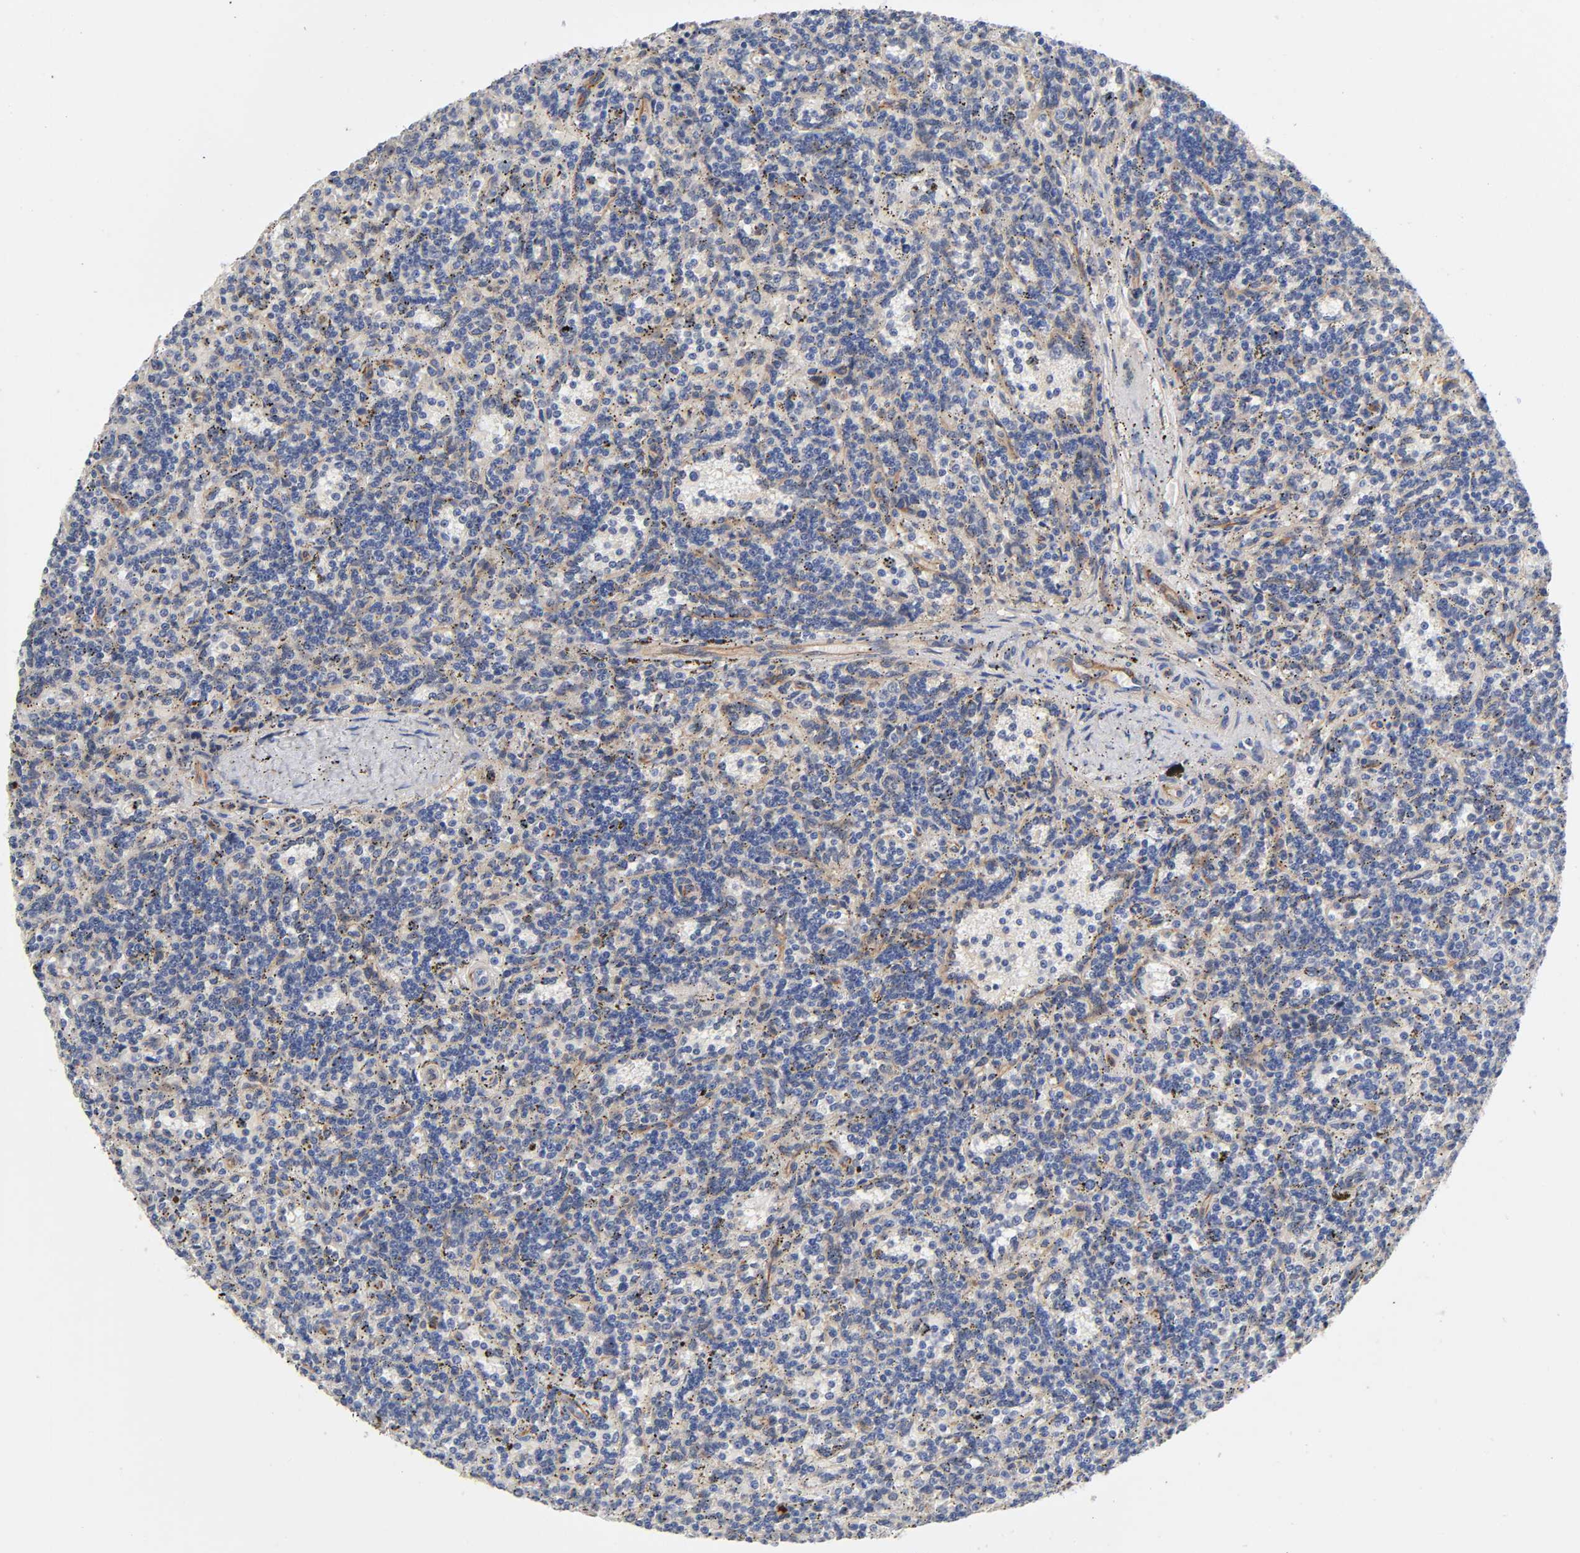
{"staining": {"intensity": "negative", "quantity": "none", "location": "none"}, "tissue": "lymphoma", "cell_type": "Tumor cells", "image_type": "cancer", "snomed": [{"axis": "morphology", "description": "Malignant lymphoma, non-Hodgkin's type, Low grade"}, {"axis": "topography", "description": "Spleen"}], "caption": "An IHC histopathology image of low-grade malignant lymphoma, non-Hodgkin's type is shown. There is no staining in tumor cells of low-grade malignant lymphoma, non-Hodgkin's type.", "gene": "RAB13", "patient": {"sex": "male", "age": 73}}